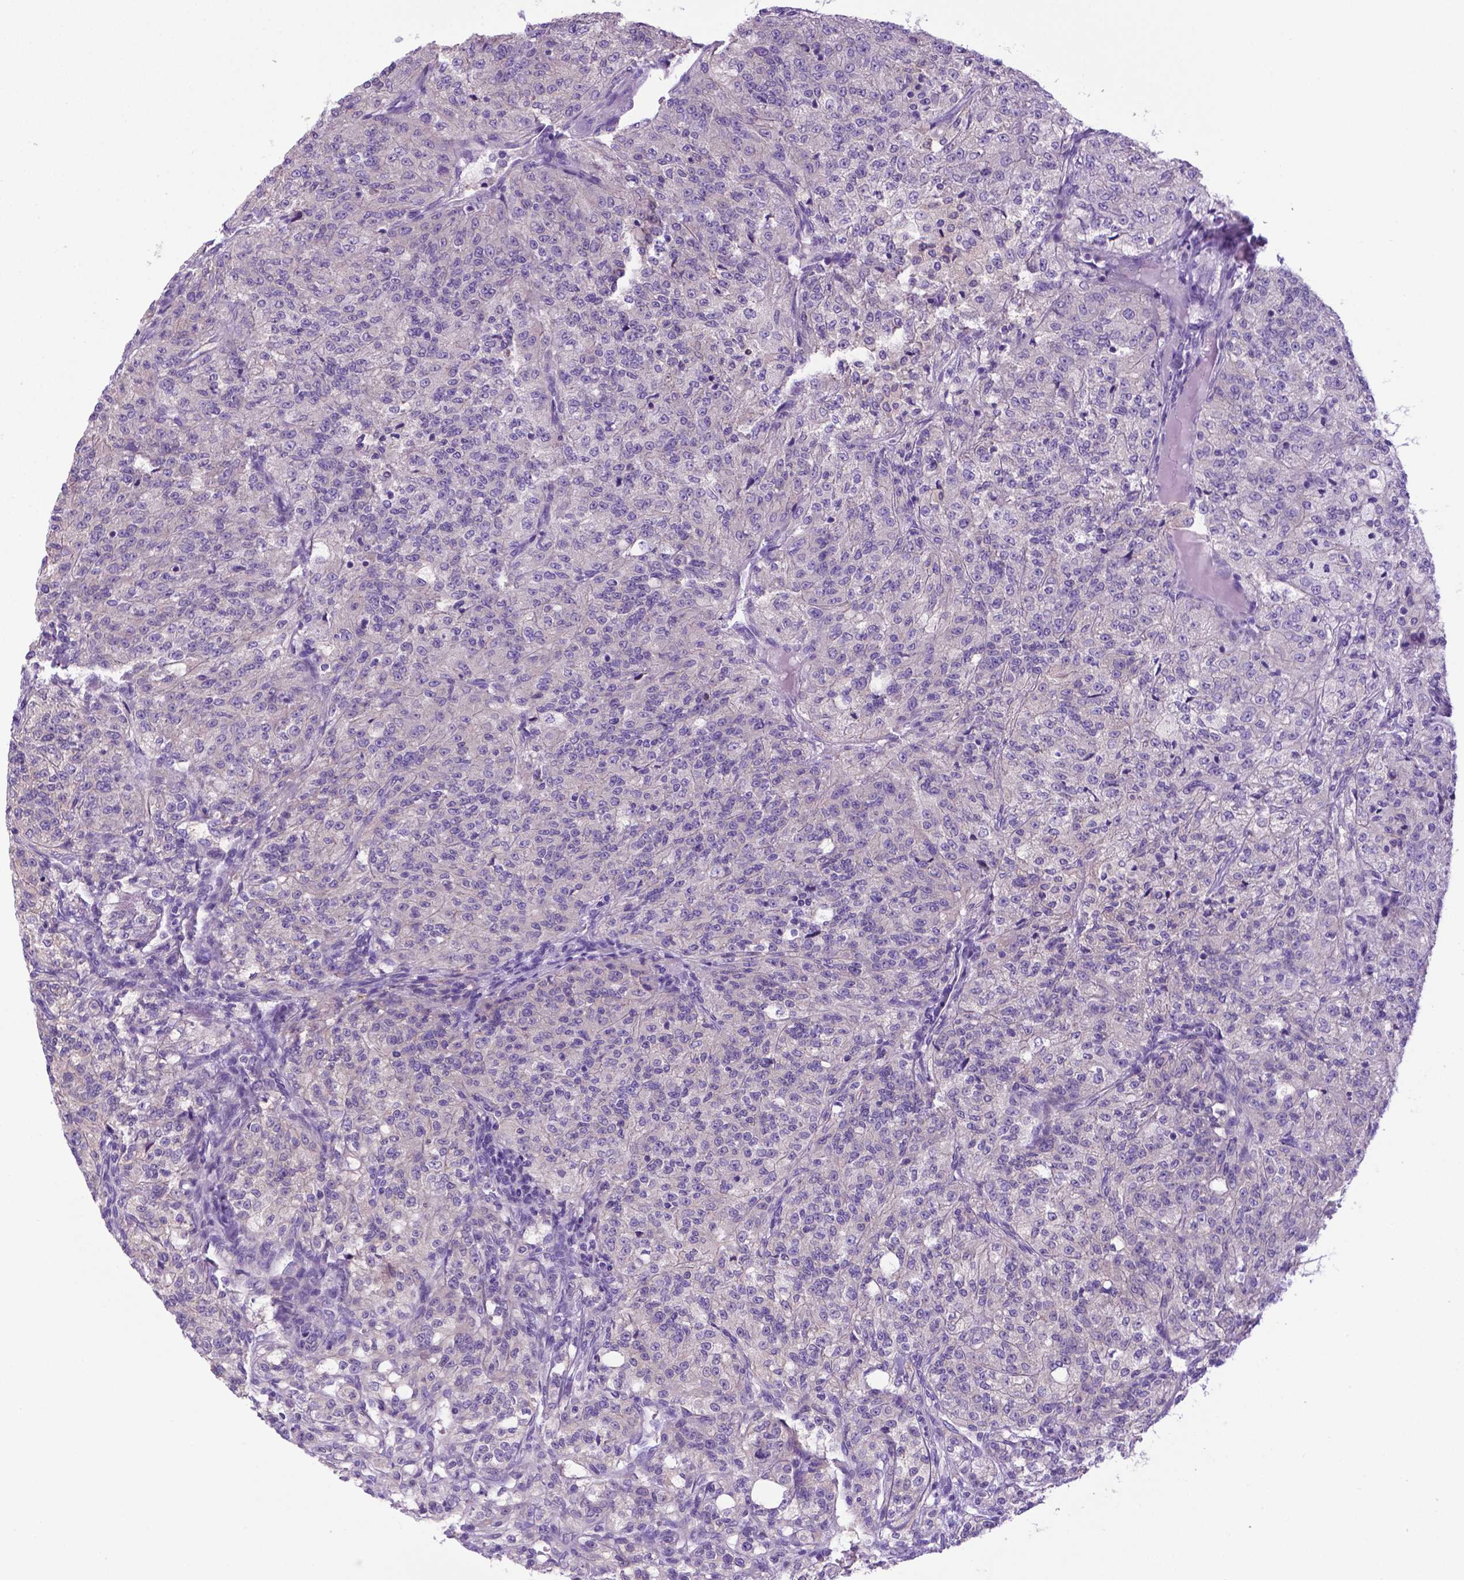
{"staining": {"intensity": "negative", "quantity": "none", "location": "none"}, "tissue": "renal cancer", "cell_type": "Tumor cells", "image_type": "cancer", "snomed": [{"axis": "morphology", "description": "Adenocarcinoma, NOS"}, {"axis": "topography", "description": "Kidney"}], "caption": "A micrograph of renal cancer stained for a protein reveals no brown staining in tumor cells.", "gene": "ADRA2B", "patient": {"sex": "female", "age": 63}}